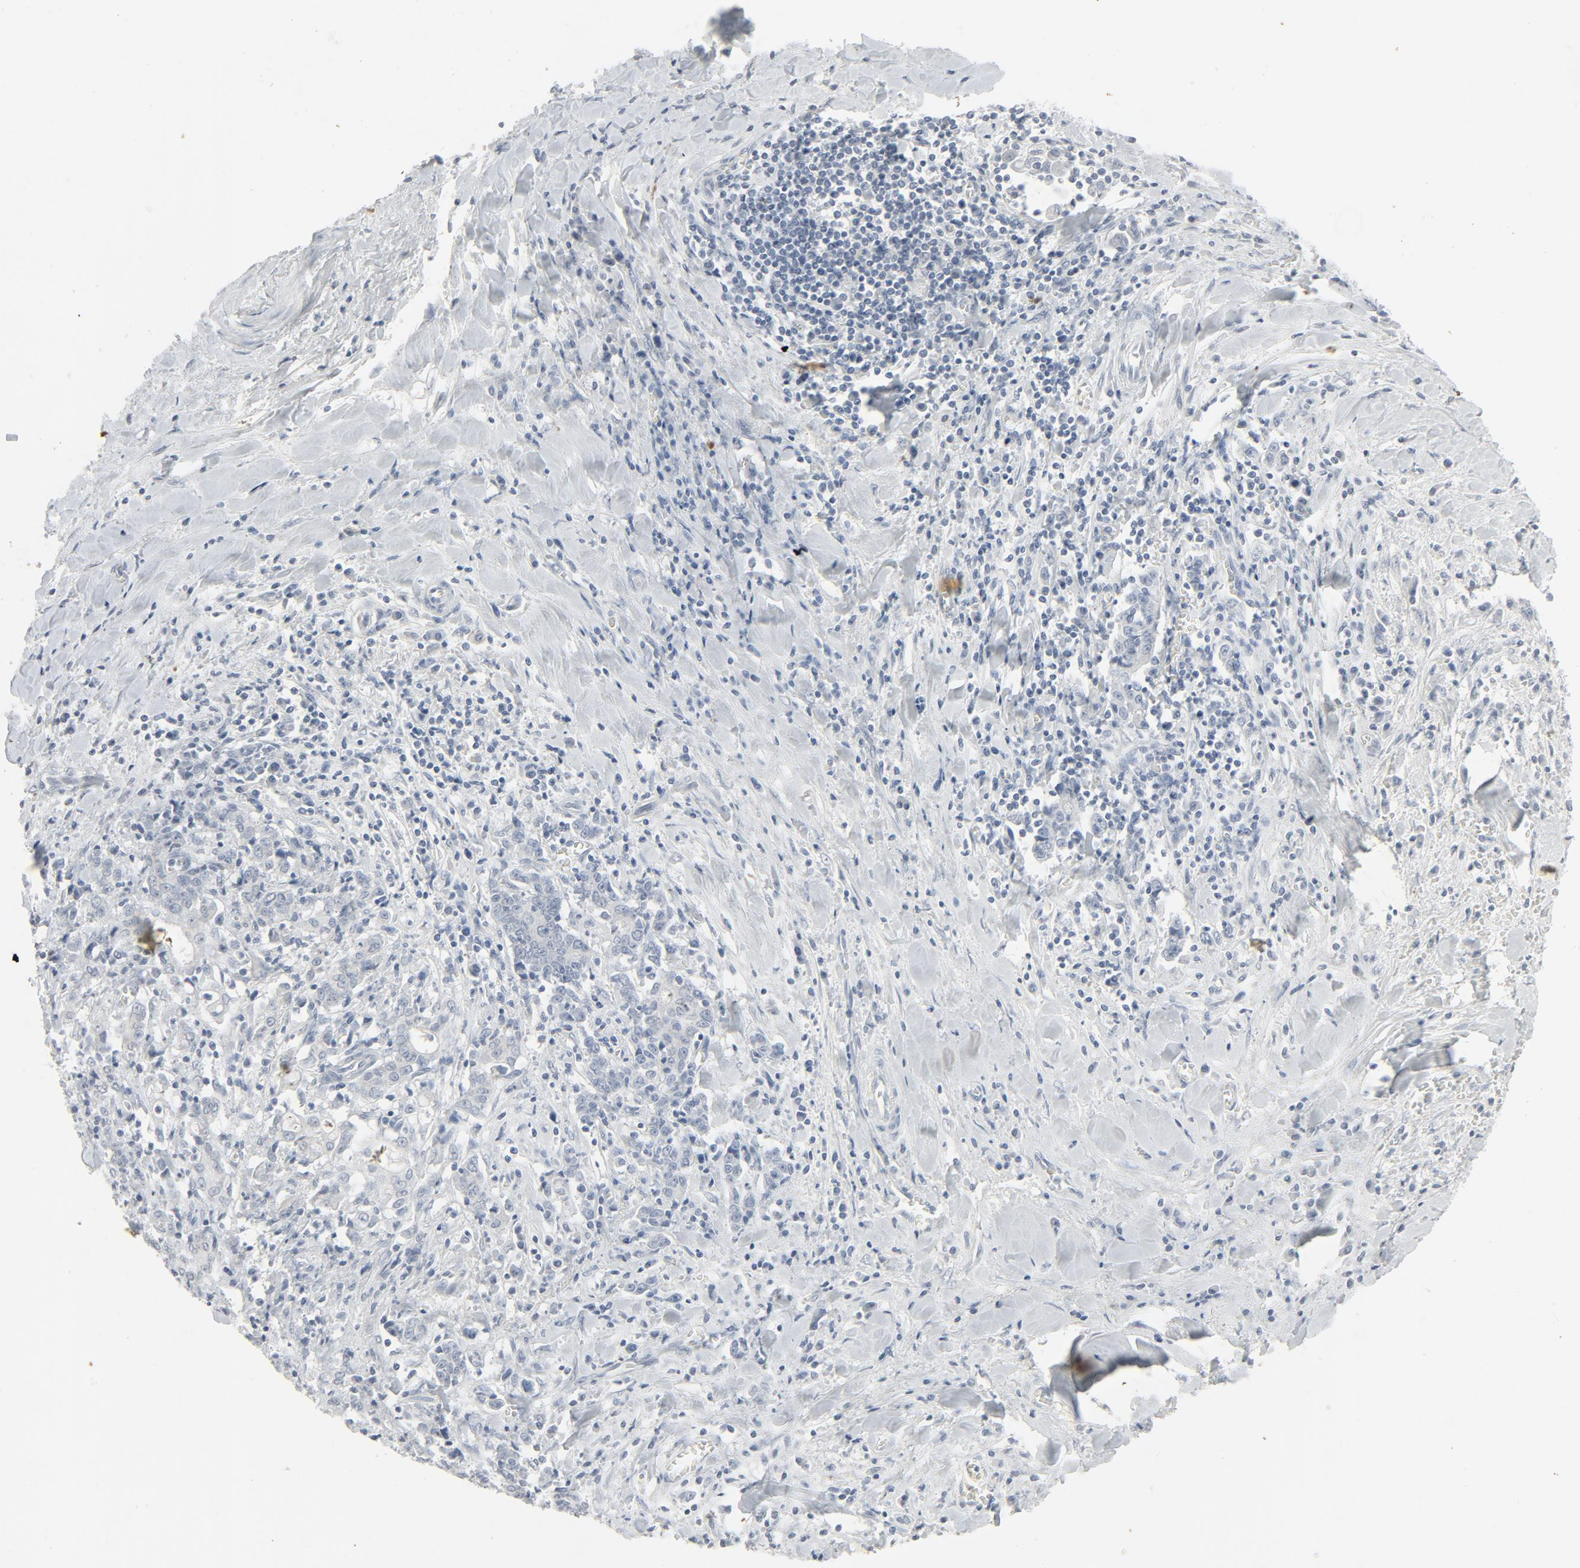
{"staining": {"intensity": "negative", "quantity": "none", "location": "none"}, "tissue": "liver cancer", "cell_type": "Tumor cells", "image_type": "cancer", "snomed": [{"axis": "morphology", "description": "Cholangiocarcinoma"}, {"axis": "topography", "description": "Liver"}], "caption": "This image is of liver cholangiocarcinoma stained with immunohistochemistry to label a protein in brown with the nuclei are counter-stained blue. There is no expression in tumor cells. (IHC, brightfield microscopy, high magnification).", "gene": "FGFR3", "patient": {"sex": "male", "age": 57}}